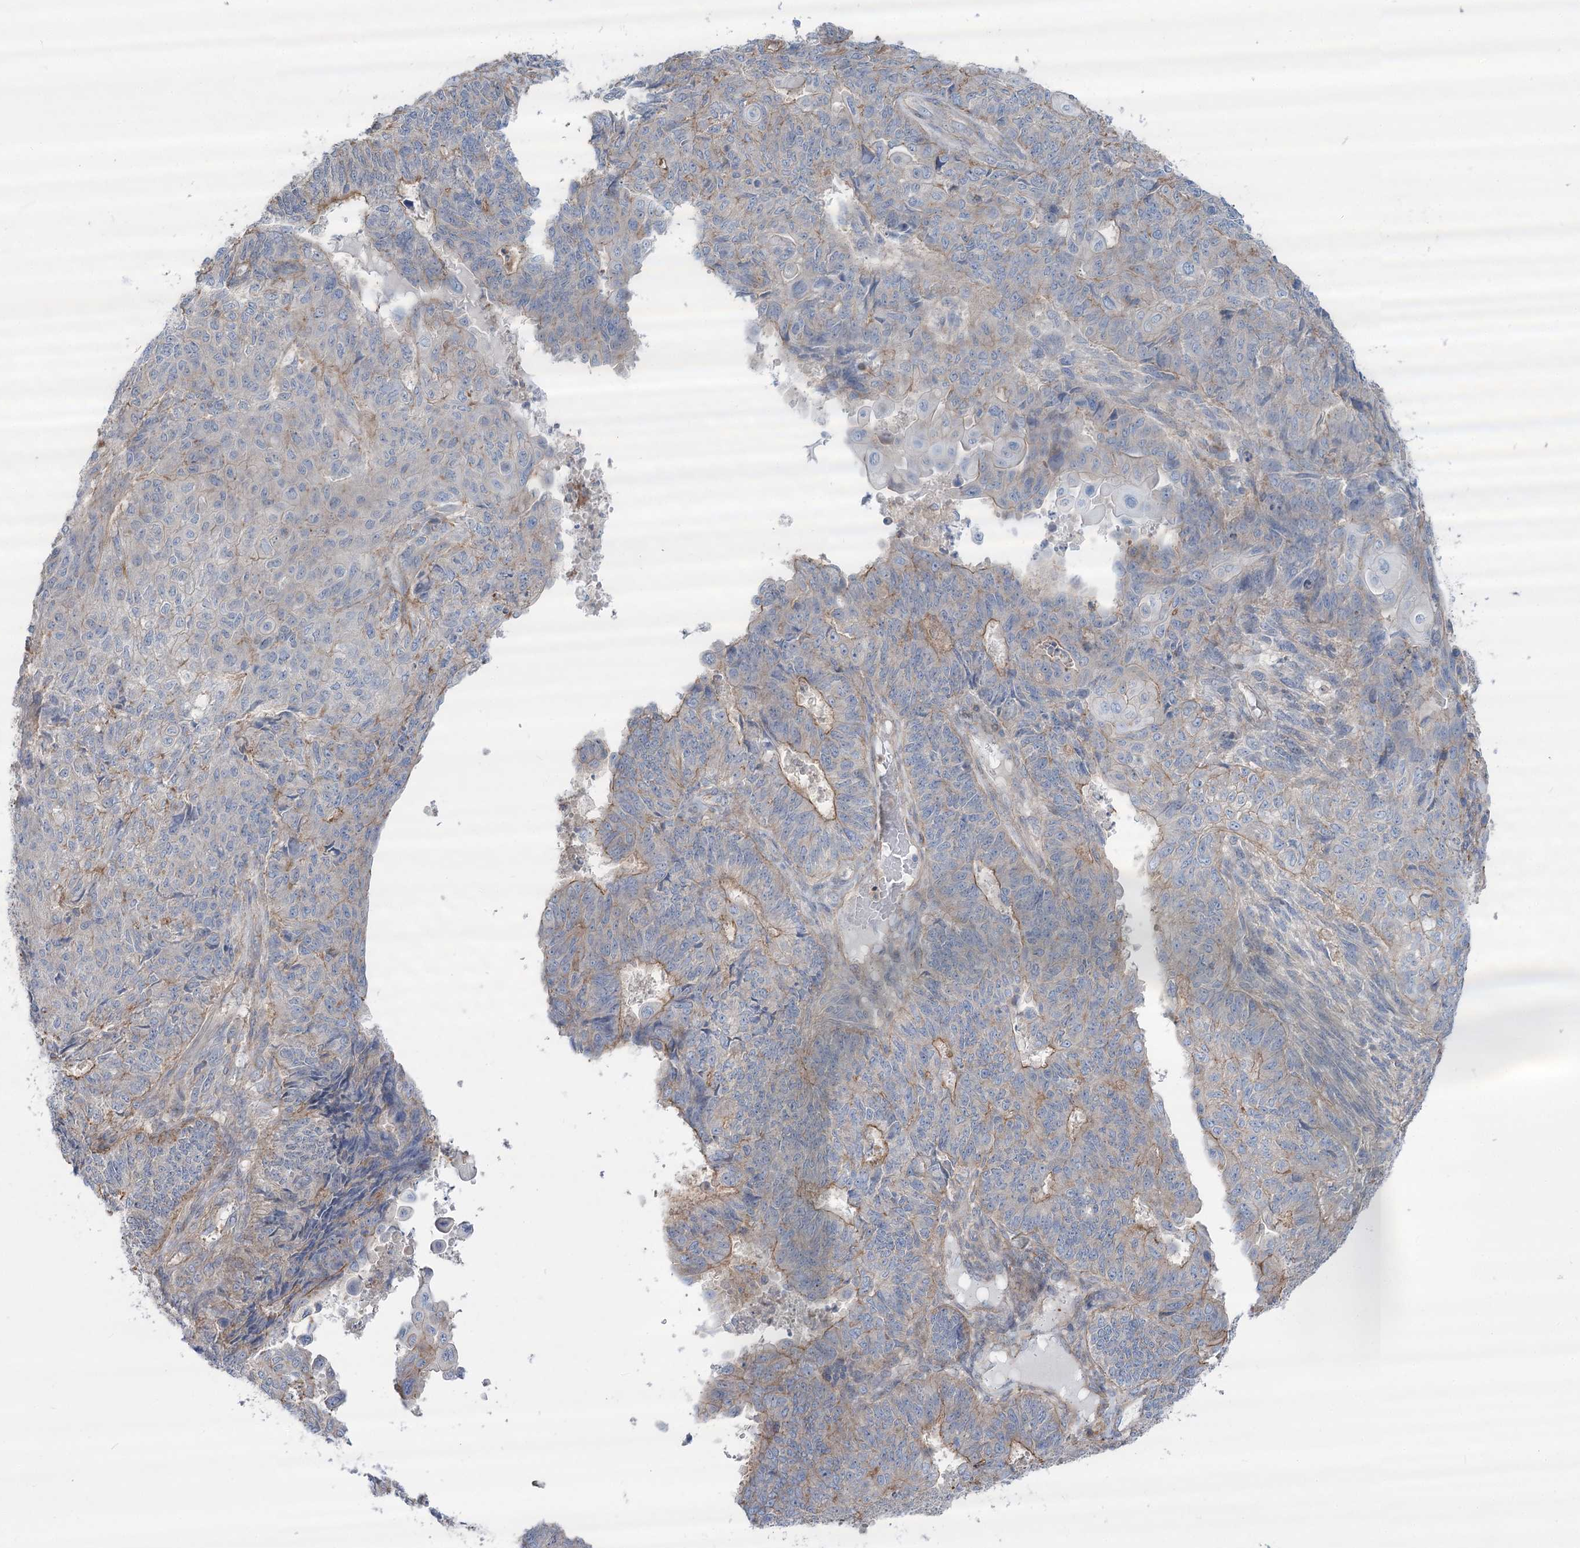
{"staining": {"intensity": "weak", "quantity": "<25%", "location": "cytoplasmic/membranous"}, "tissue": "endometrial cancer", "cell_type": "Tumor cells", "image_type": "cancer", "snomed": [{"axis": "morphology", "description": "Adenocarcinoma, NOS"}, {"axis": "topography", "description": "Endometrium"}], "caption": "Immunohistochemistry (IHC) image of human endometrial adenocarcinoma stained for a protein (brown), which demonstrates no staining in tumor cells.", "gene": "LARP1B", "patient": {"sex": "female", "age": 32}}